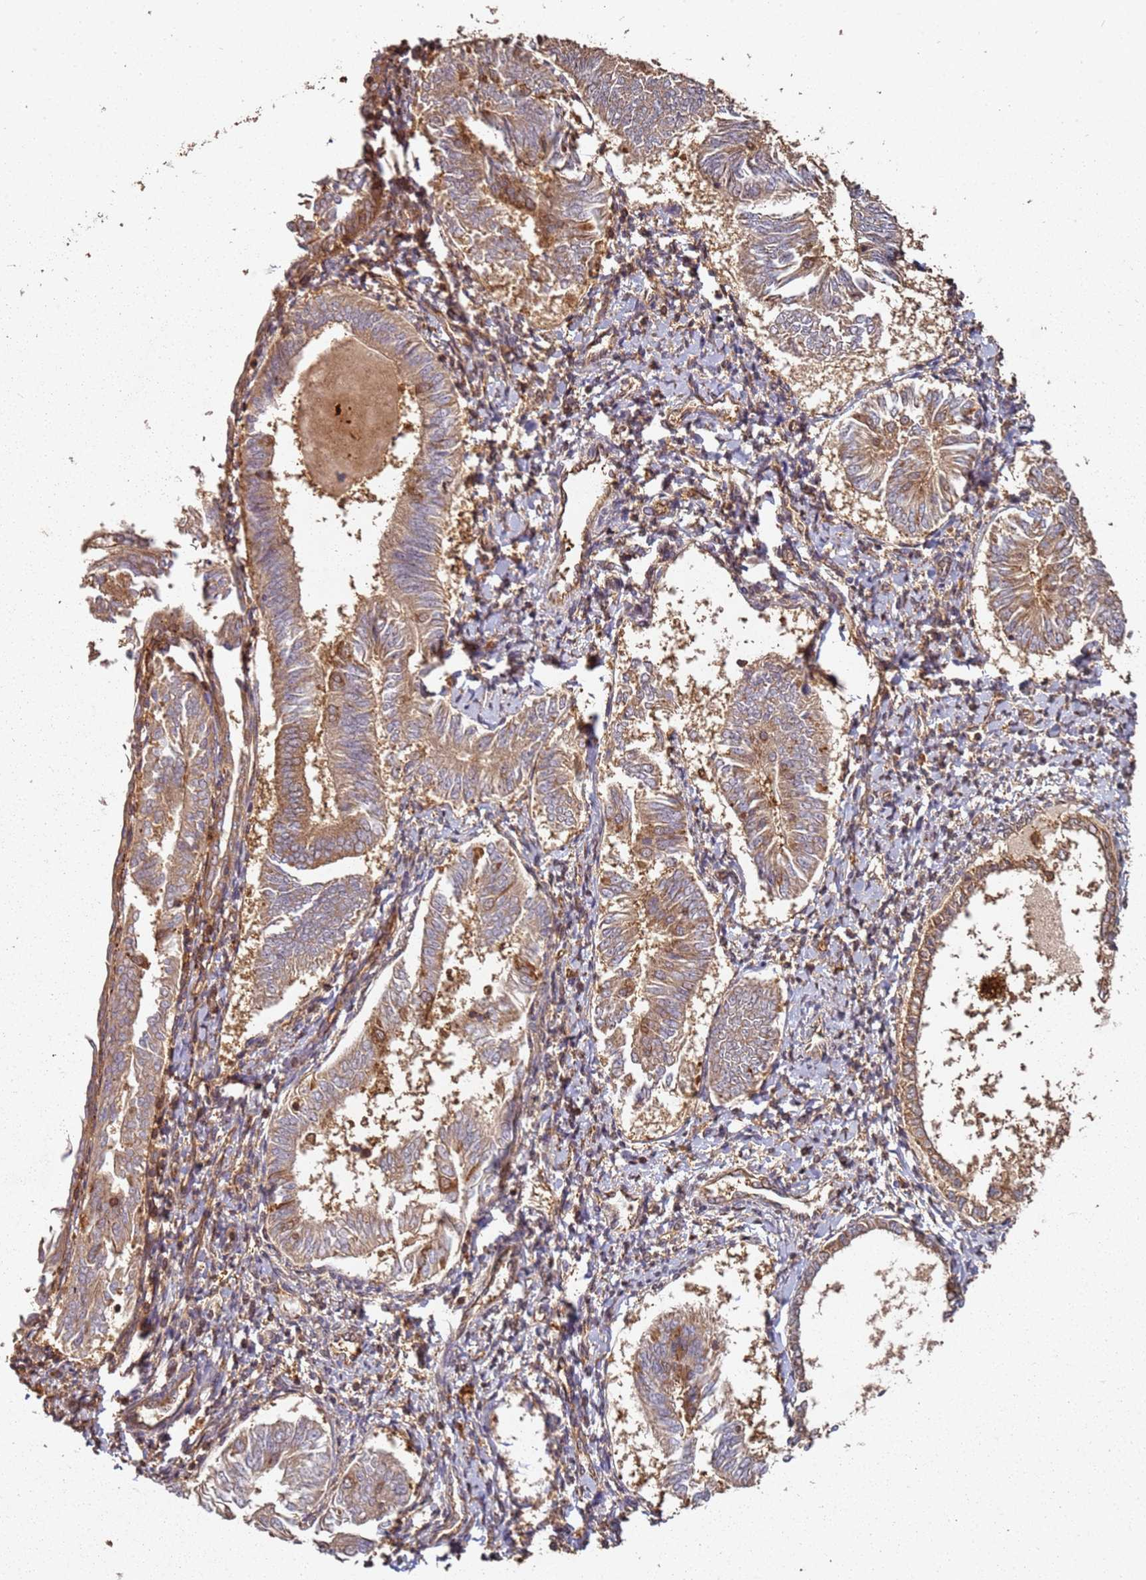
{"staining": {"intensity": "moderate", "quantity": ">75%", "location": "cytoplasmic/membranous"}, "tissue": "endometrial cancer", "cell_type": "Tumor cells", "image_type": "cancer", "snomed": [{"axis": "morphology", "description": "Adenocarcinoma, NOS"}, {"axis": "topography", "description": "Endometrium"}], "caption": "About >75% of tumor cells in human adenocarcinoma (endometrial) reveal moderate cytoplasmic/membranous protein staining as visualized by brown immunohistochemical staining.", "gene": "SCGB2B2", "patient": {"sex": "female", "age": 58}}